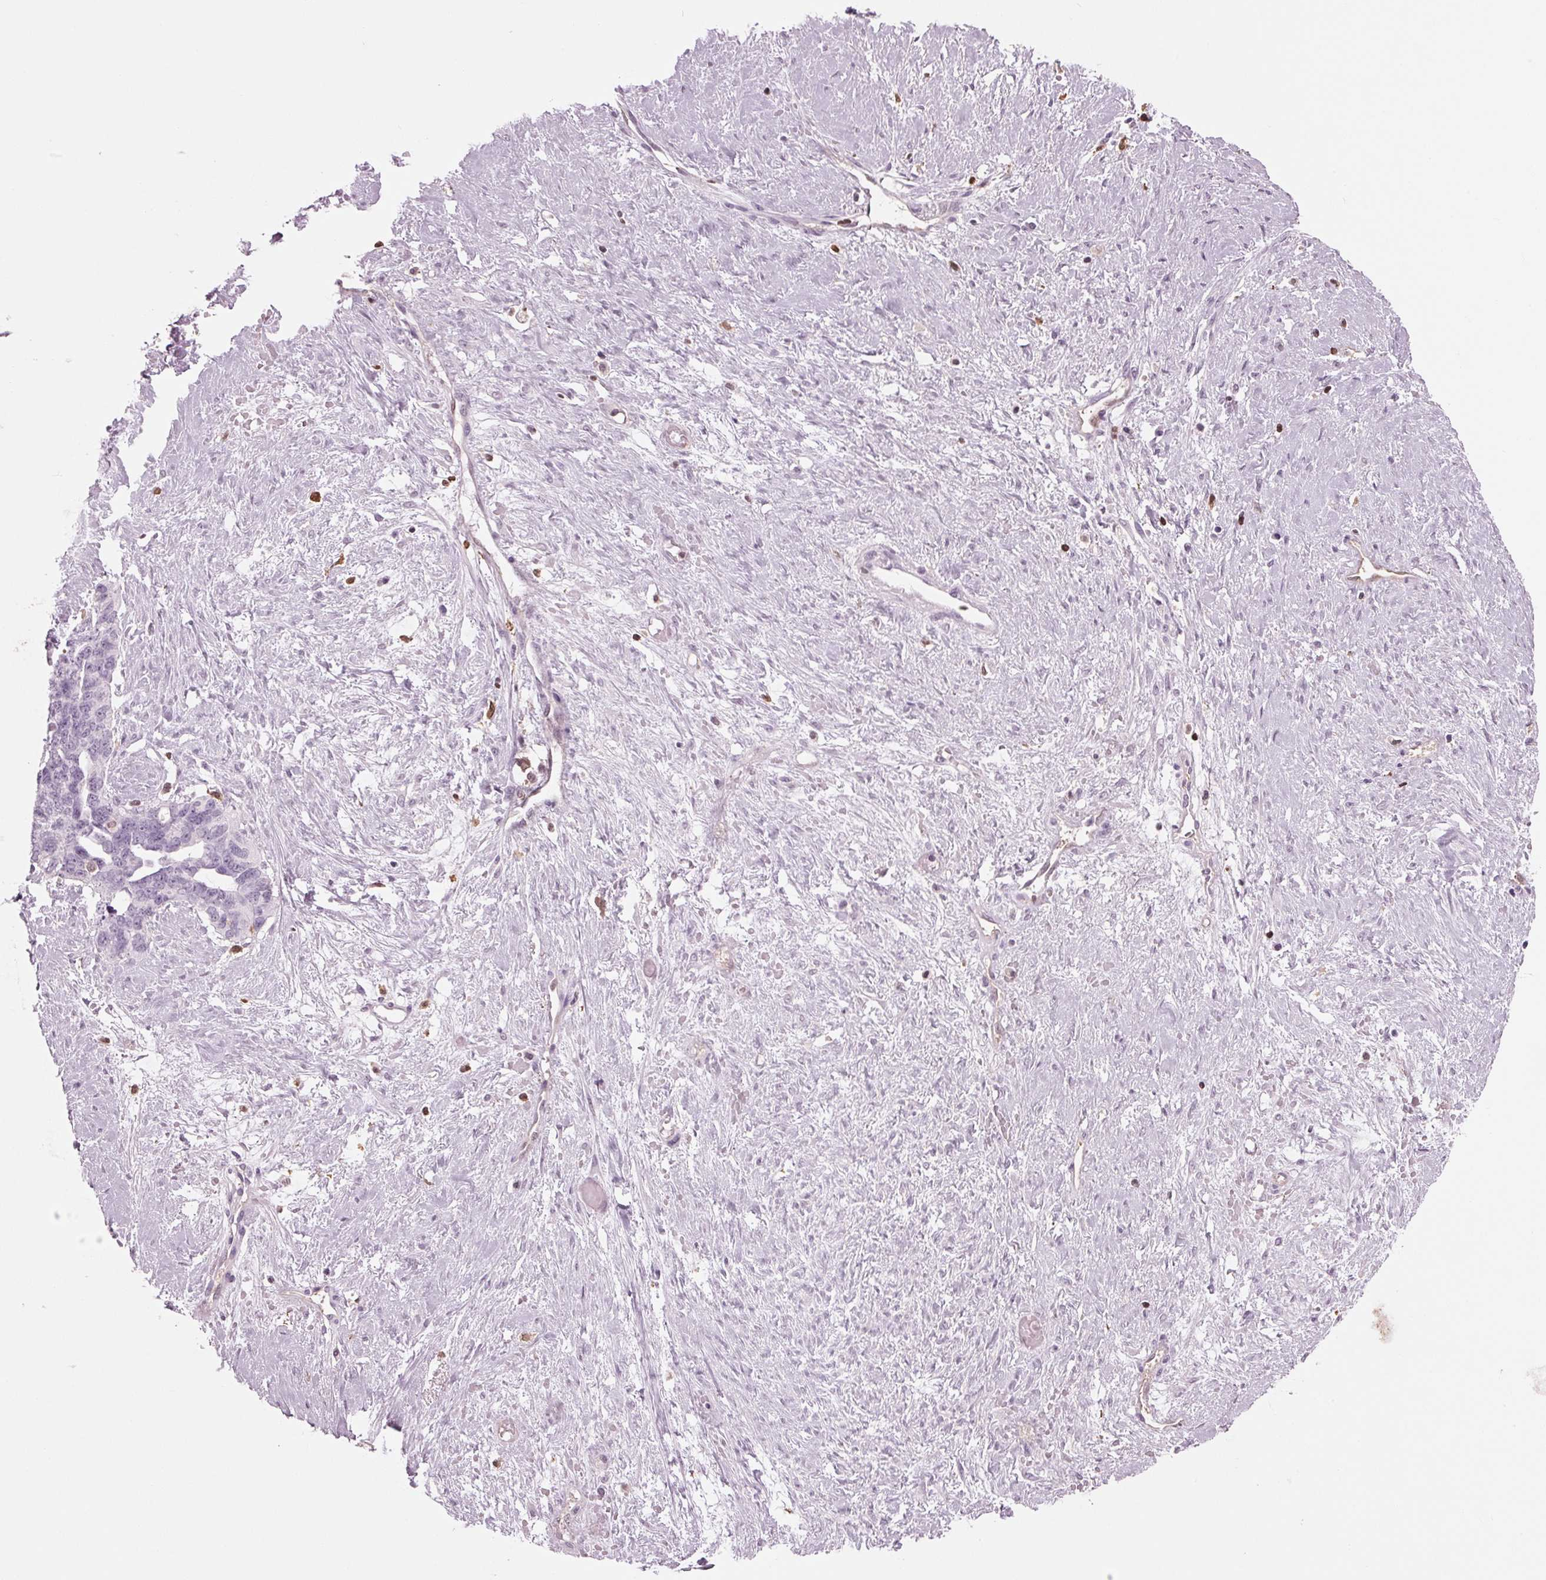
{"staining": {"intensity": "negative", "quantity": "none", "location": "none"}, "tissue": "ovarian cancer", "cell_type": "Tumor cells", "image_type": "cancer", "snomed": [{"axis": "morphology", "description": "Cystadenocarcinoma, serous, NOS"}, {"axis": "topography", "description": "Ovary"}], "caption": "Histopathology image shows no protein staining in tumor cells of serous cystadenocarcinoma (ovarian) tissue. (DAB (3,3'-diaminobenzidine) IHC with hematoxylin counter stain).", "gene": "BTLA", "patient": {"sex": "female", "age": 69}}